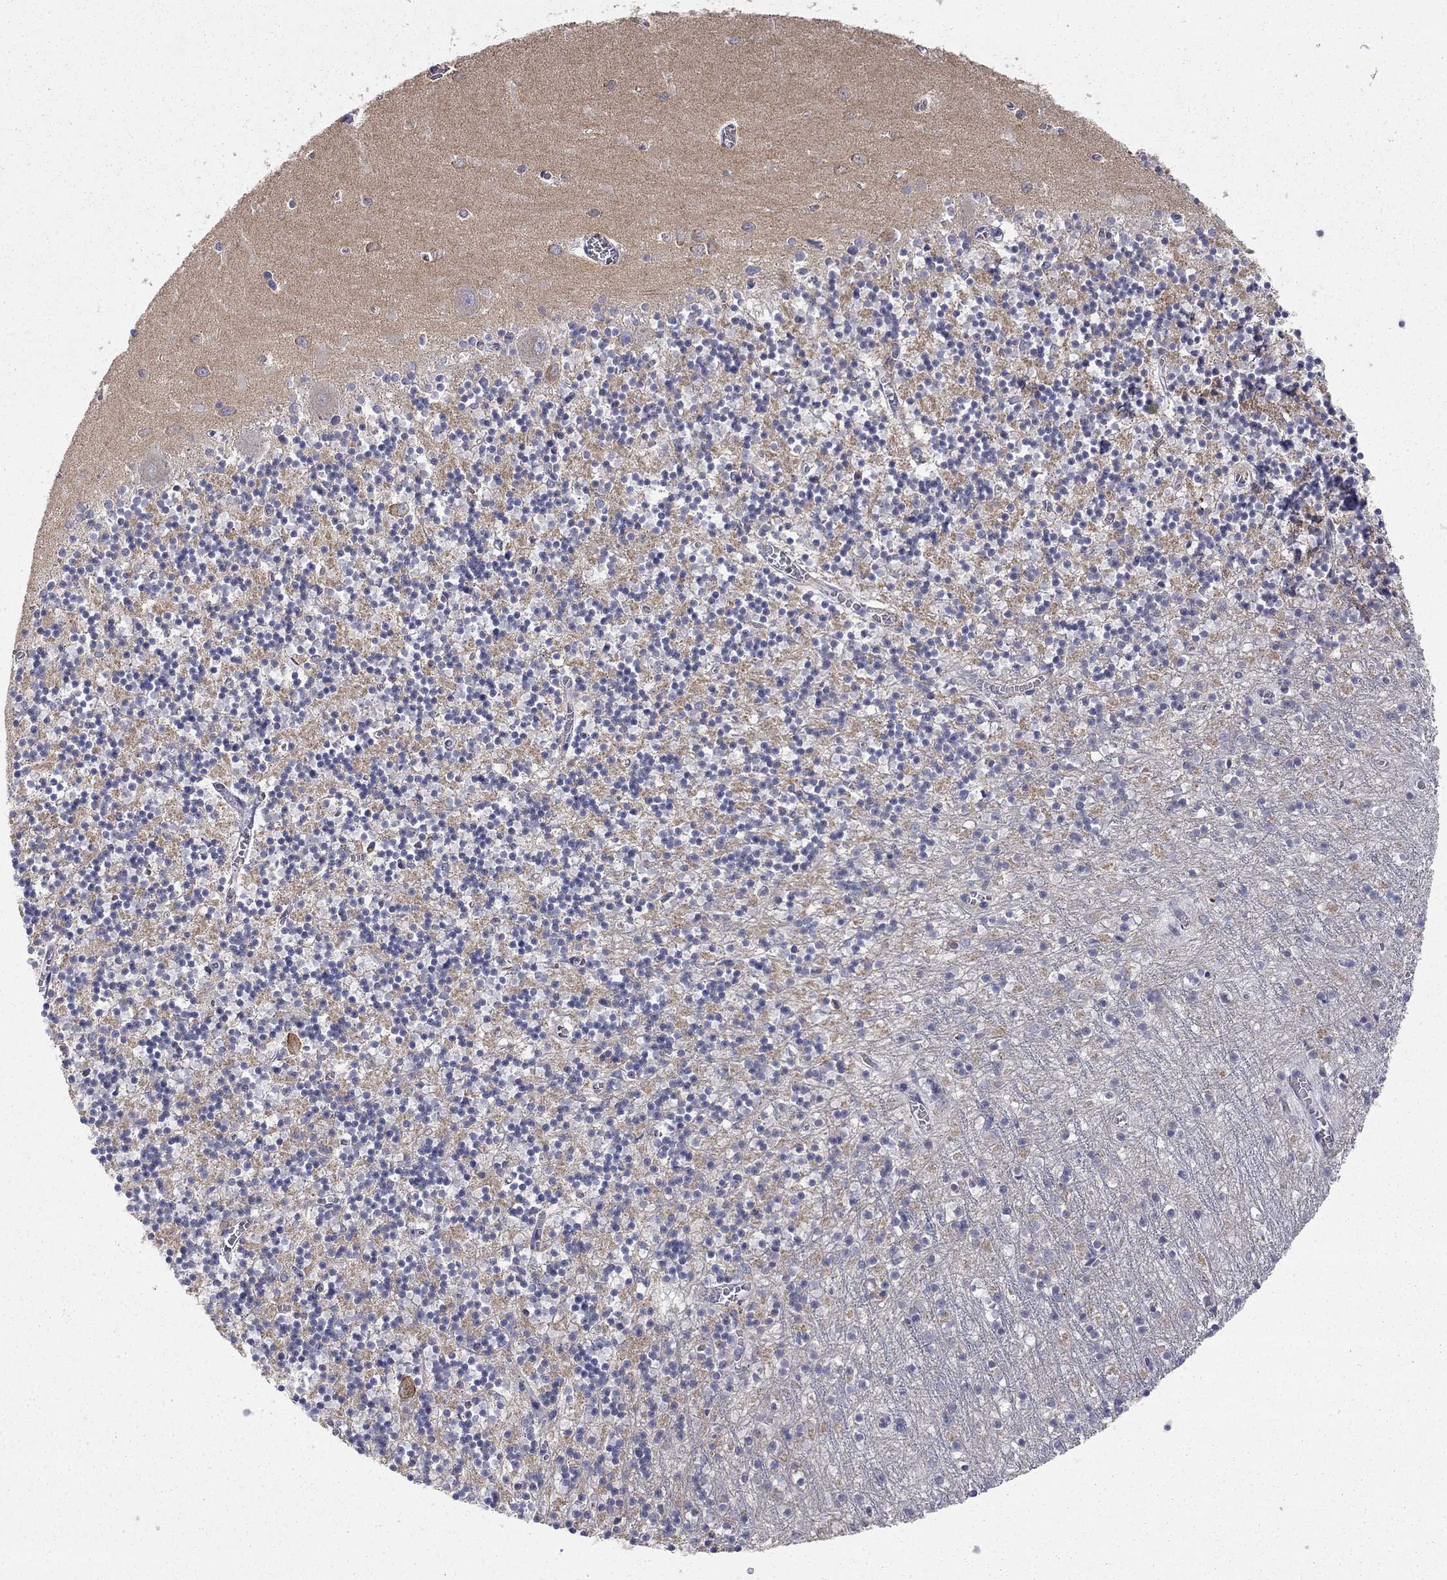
{"staining": {"intensity": "strong", "quantity": "<25%", "location": "cytoplasmic/membranous"}, "tissue": "cerebellum", "cell_type": "Cells in granular layer", "image_type": "normal", "snomed": [{"axis": "morphology", "description": "Normal tissue, NOS"}, {"axis": "topography", "description": "Cerebellum"}], "caption": "Strong cytoplasmic/membranous expression is present in about <25% of cells in granular layer in unremarkable cerebellum. (DAB = brown stain, brightfield microscopy at high magnification).", "gene": "CASTOR1", "patient": {"sex": "female", "age": 64}}